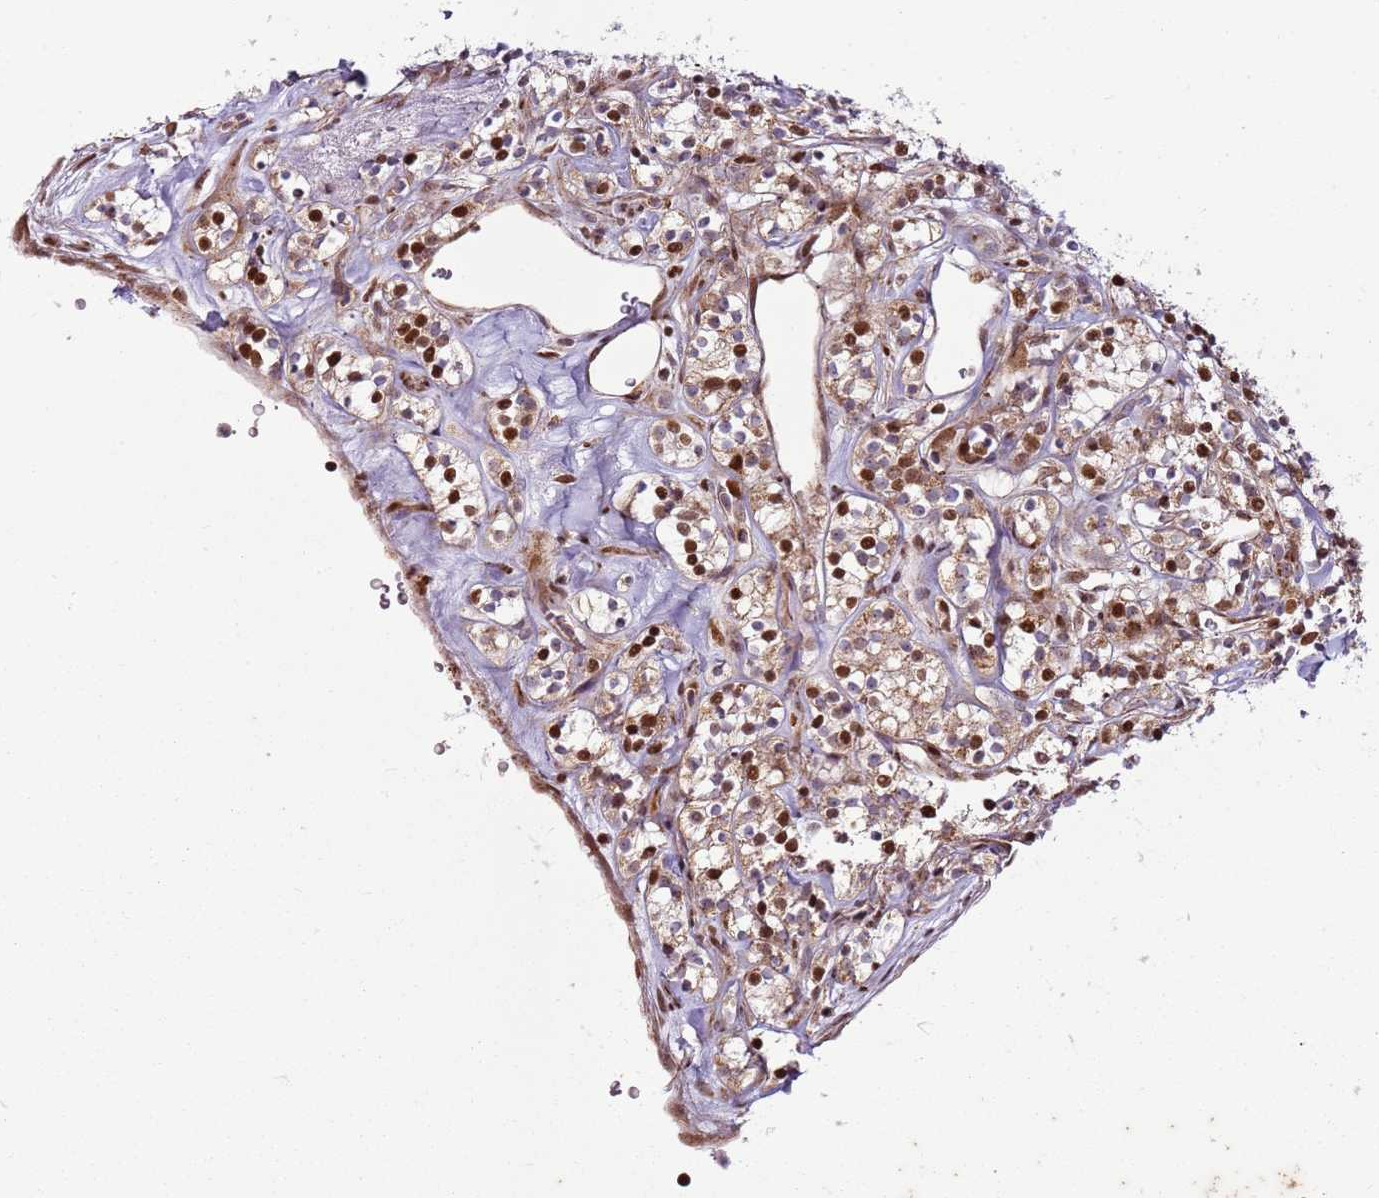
{"staining": {"intensity": "moderate", "quantity": ">75%", "location": "cytoplasmic/membranous,nuclear"}, "tissue": "renal cancer", "cell_type": "Tumor cells", "image_type": "cancer", "snomed": [{"axis": "morphology", "description": "Adenocarcinoma, NOS"}, {"axis": "topography", "description": "Kidney"}], "caption": "Immunohistochemical staining of adenocarcinoma (renal) demonstrates medium levels of moderate cytoplasmic/membranous and nuclear protein expression in approximately >75% of tumor cells.", "gene": "PCTP", "patient": {"sex": "male", "age": 77}}